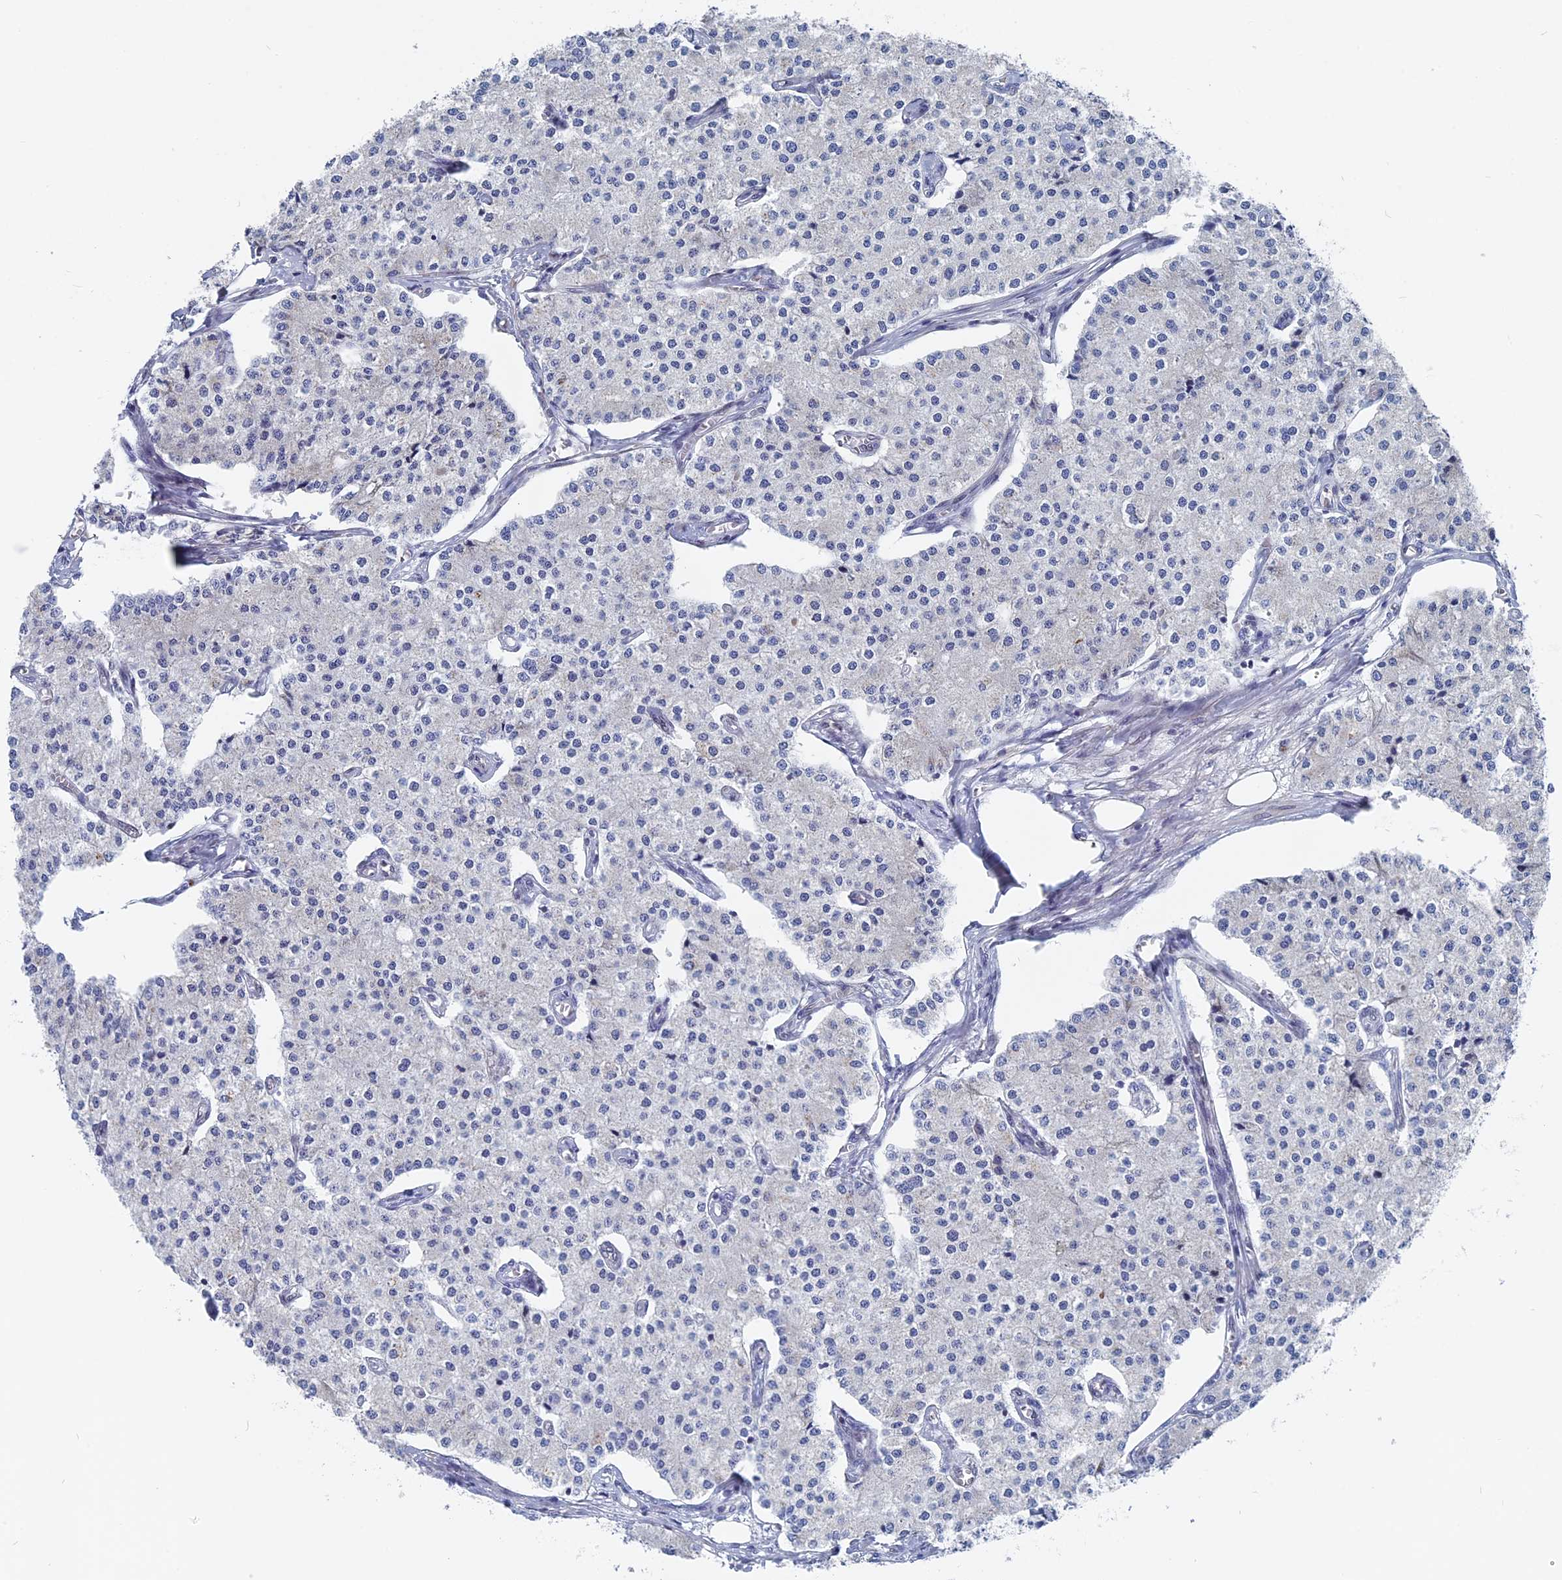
{"staining": {"intensity": "negative", "quantity": "none", "location": "none"}, "tissue": "carcinoid", "cell_type": "Tumor cells", "image_type": "cancer", "snomed": [{"axis": "morphology", "description": "Carcinoid, malignant, NOS"}, {"axis": "topography", "description": "Colon"}], "caption": "Human carcinoid (malignant) stained for a protein using immunohistochemistry (IHC) demonstrates no positivity in tumor cells.", "gene": "MTRF1", "patient": {"sex": "female", "age": 52}}